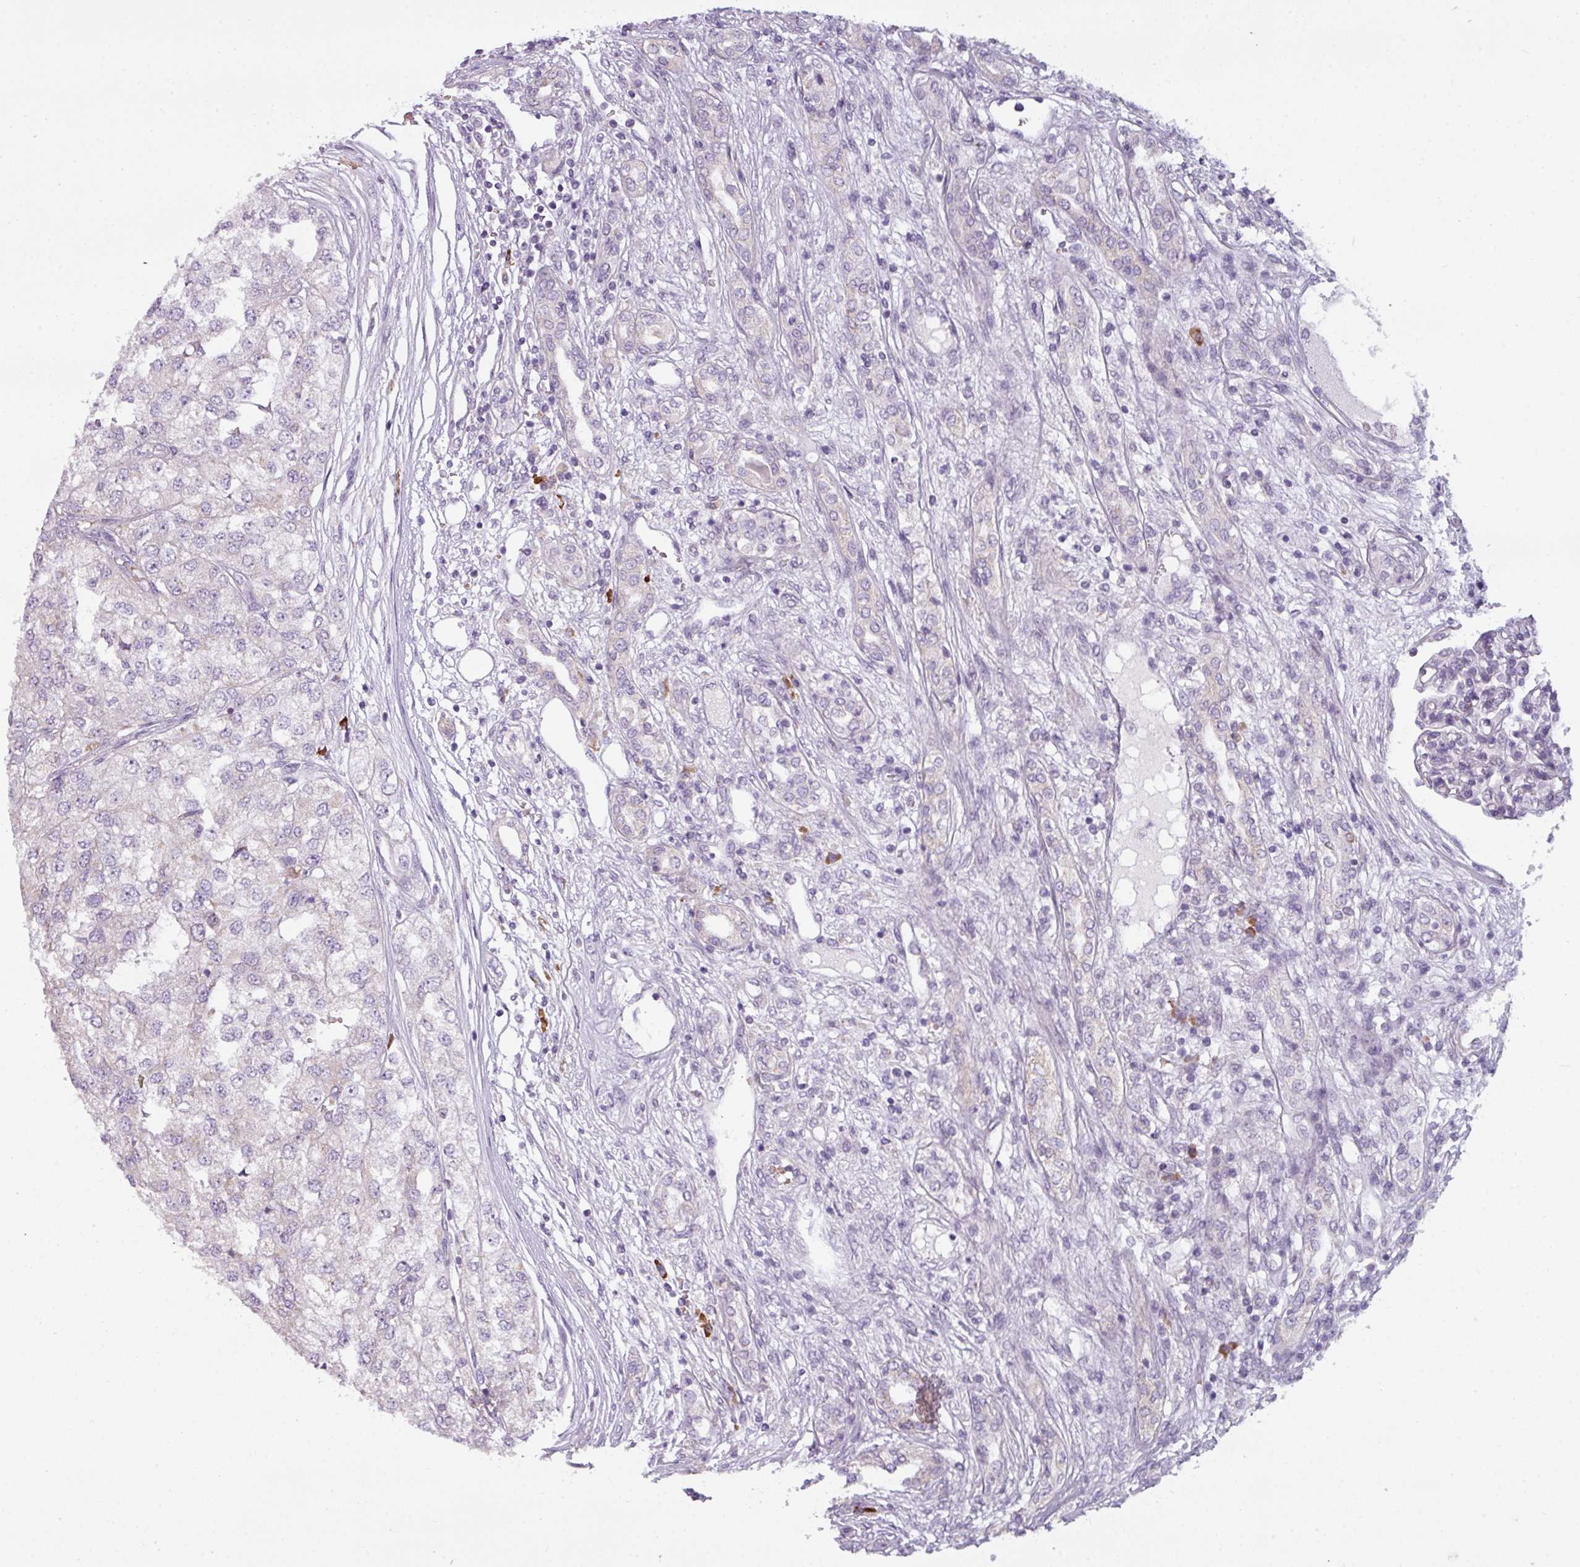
{"staining": {"intensity": "negative", "quantity": "none", "location": "none"}, "tissue": "renal cancer", "cell_type": "Tumor cells", "image_type": "cancer", "snomed": [{"axis": "morphology", "description": "Adenocarcinoma, NOS"}, {"axis": "topography", "description": "Kidney"}], "caption": "Immunohistochemistry micrograph of neoplastic tissue: renal cancer stained with DAB exhibits no significant protein expression in tumor cells. (Brightfield microscopy of DAB immunohistochemistry (IHC) at high magnification).", "gene": "C2orf68", "patient": {"sex": "female", "age": 54}}